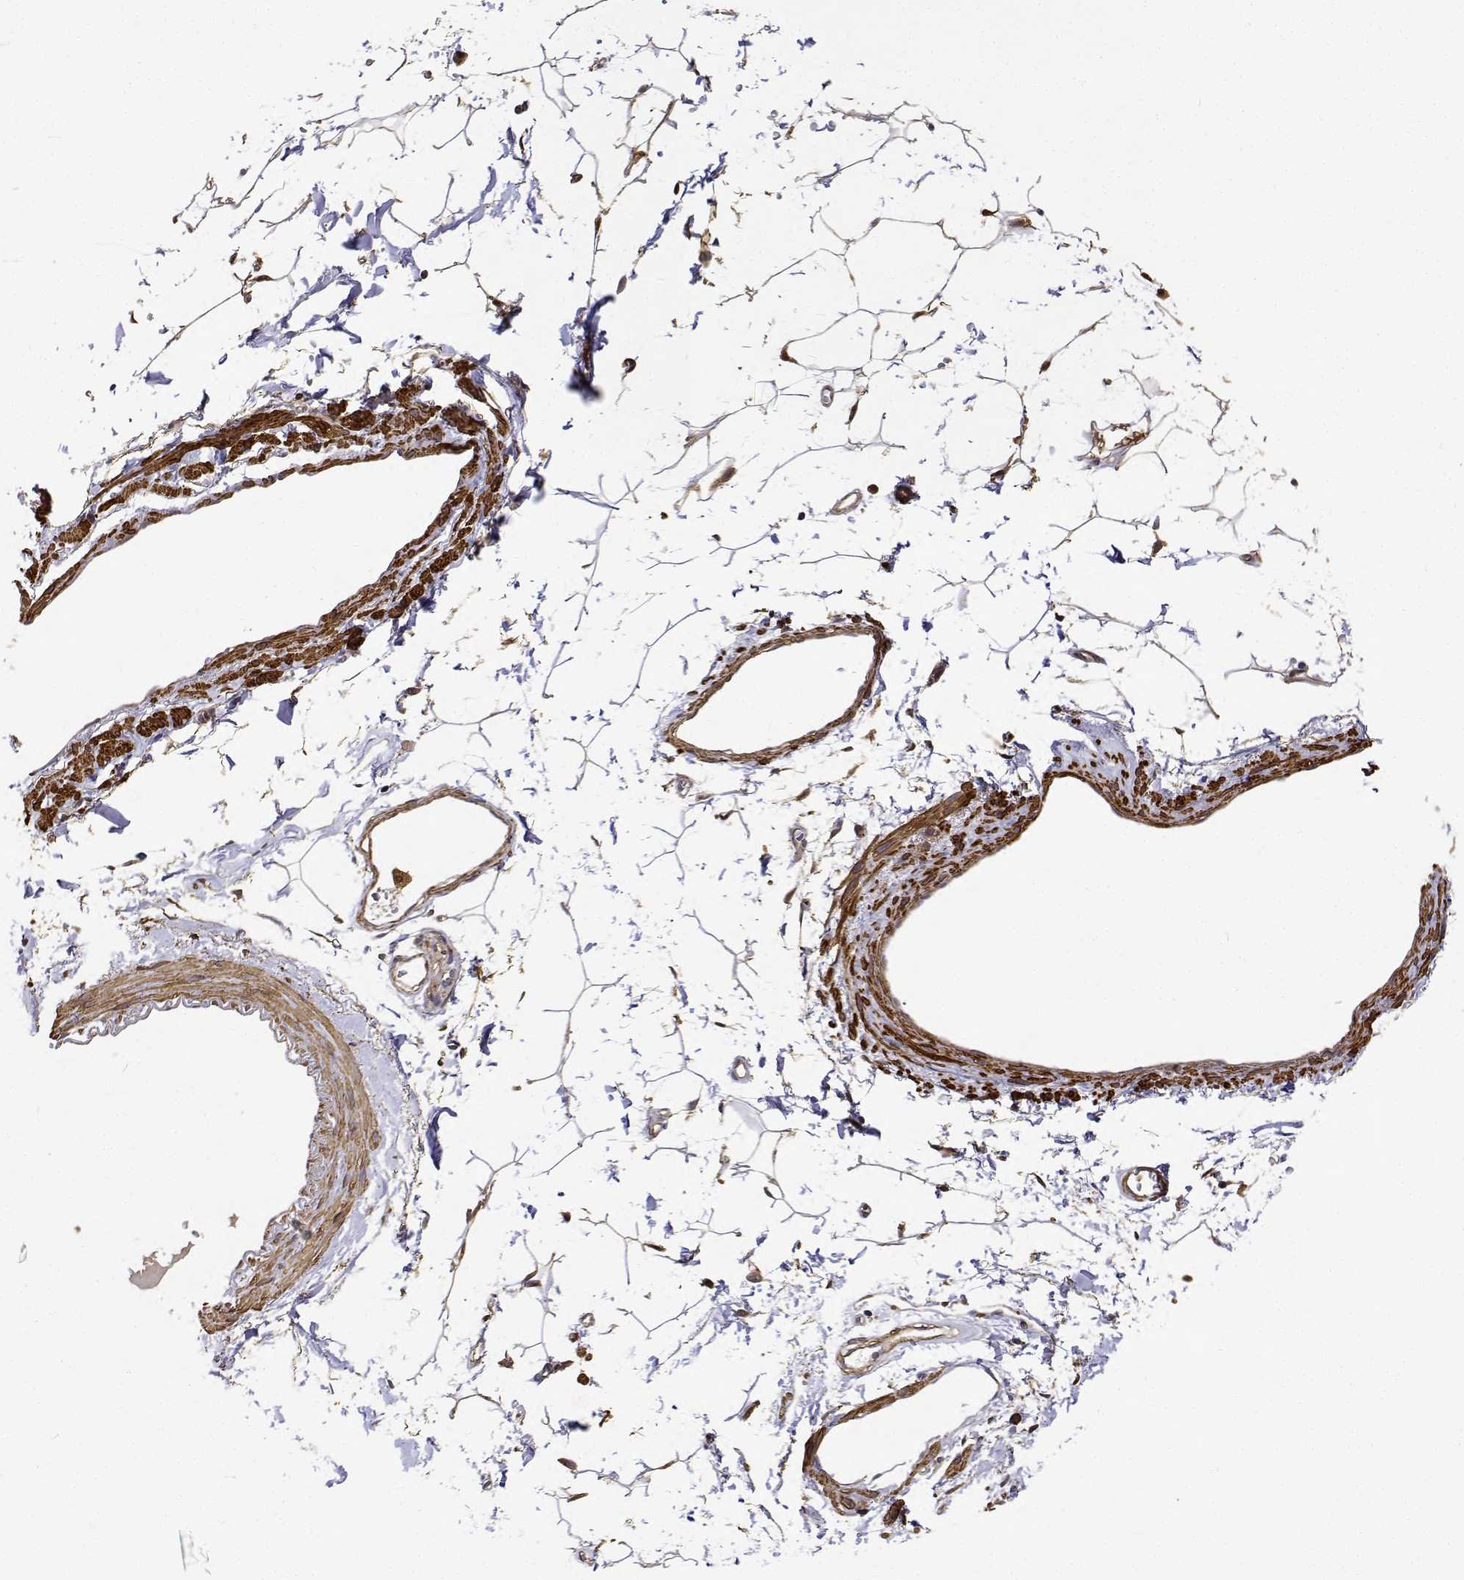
{"staining": {"intensity": "moderate", "quantity": ">75%", "location": "nuclear"}, "tissue": "adipose tissue", "cell_type": "Adipocytes", "image_type": "normal", "snomed": [{"axis": "morphology", "description": "Normal tissue, NOS"}, {"axis": "topography", "description": "Cartilage tissue"}, {"axis": "topography", "description": "Bronchus"}], "caption": "DAB (3,3'-diaminobenzidine) immunohistochemical staining of benign adipose tissue displays moderate nuclear protein positivity in approximately >75% of adipocytes. (IHC, brightfield microscopy, high magnification).", "gene": "PCID2", "patient": {"sex": "female", "age": 79}}